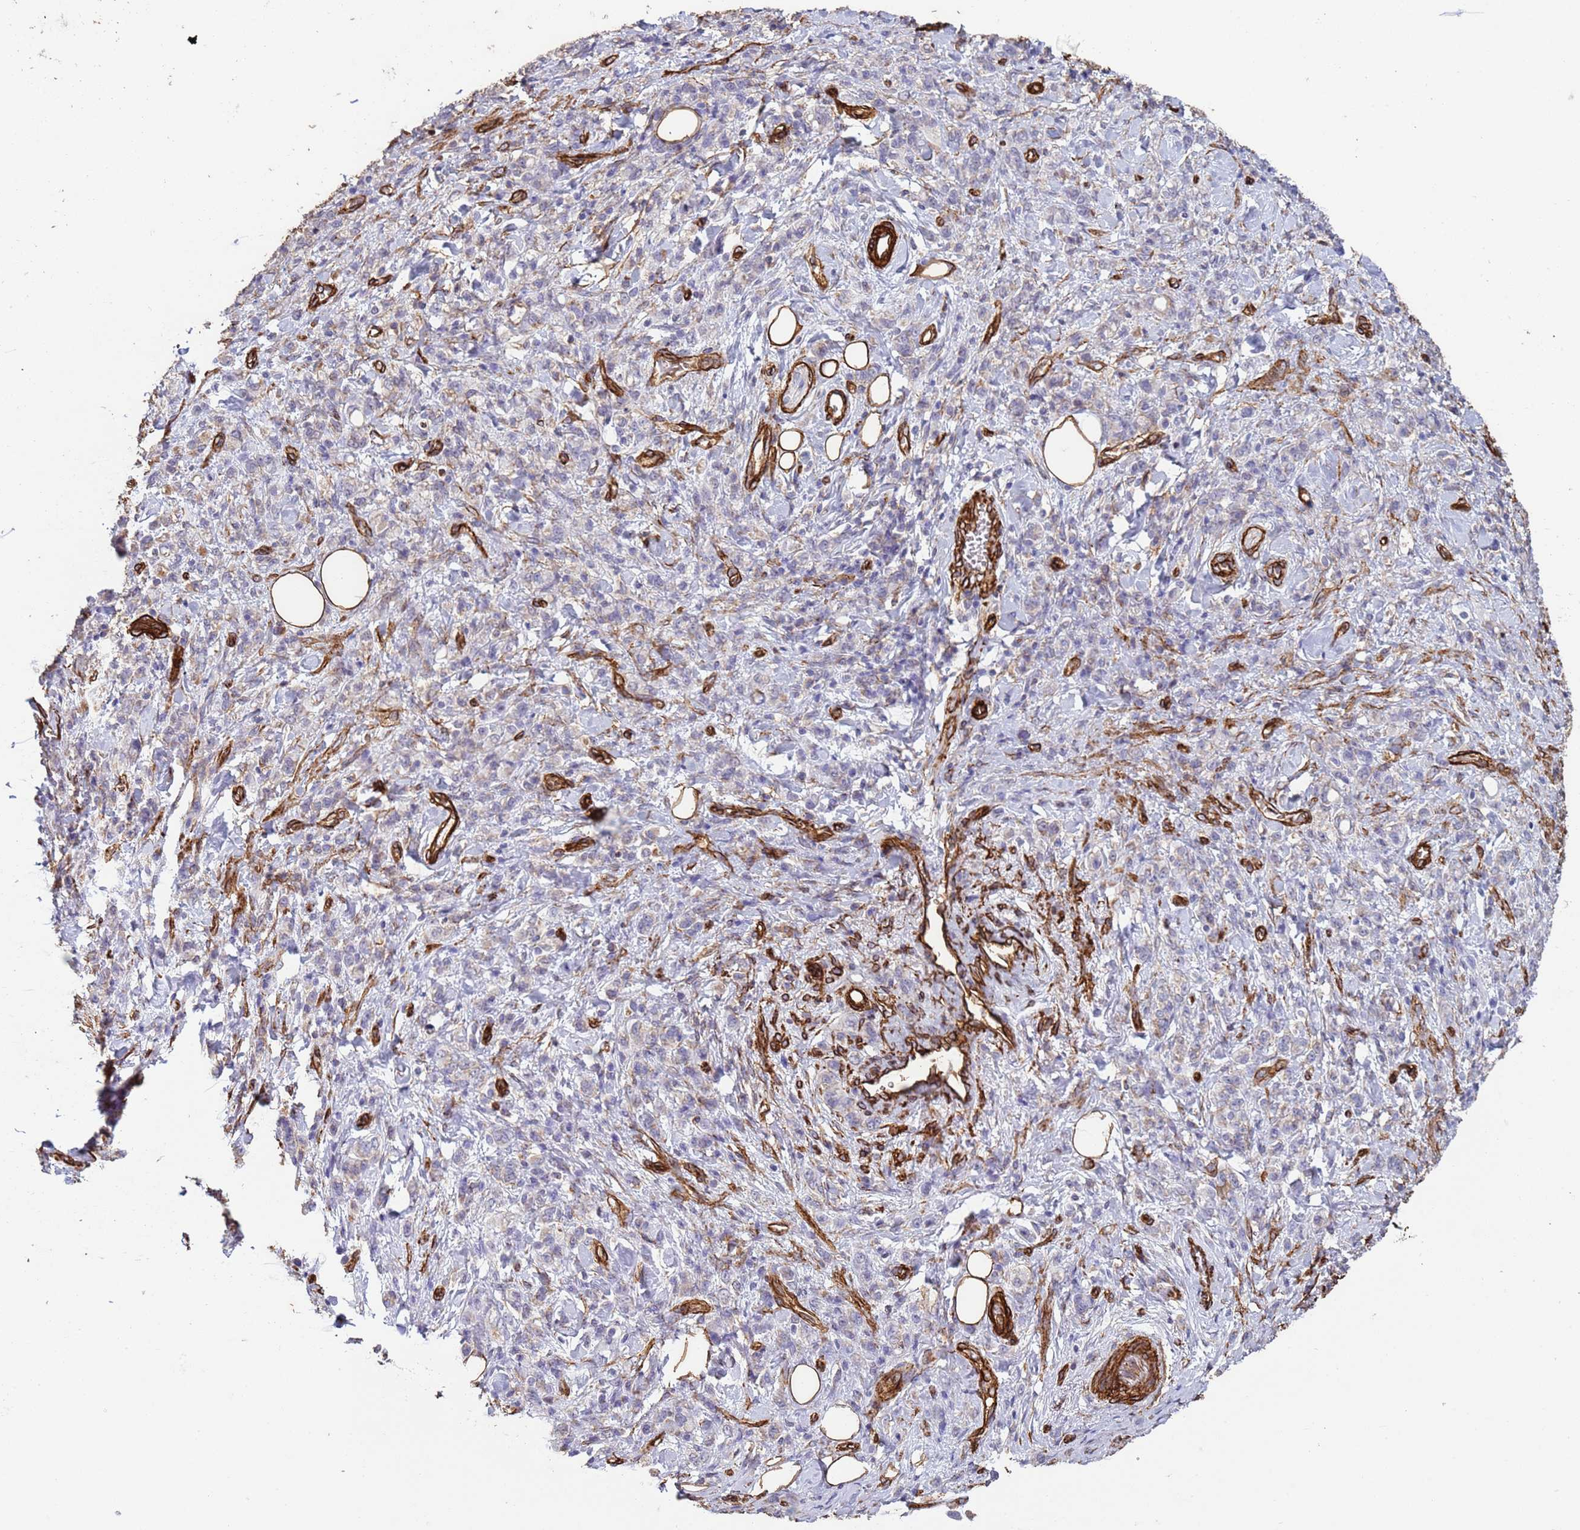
{"staining": {"intensity": "negative", "quantity": "none", "location": "none"}, "tissue": "stomach cancer", "cell_type": "Tumor cells", "image_type": "cancer", "snomed": [{"axis": "morphology", "description": "Adenocarcinoma, NOS"}, {"axis": "topography", "description": "Stomach"}], "caption": "Immunohistochemical staining of stomach cancer reveals no significant expression in tumor cells. (Immunohistochemistry, brightfield microscopy, high magnification).", "gene": "GASK1A", "patient": {"sex": "male", "age": 77}}